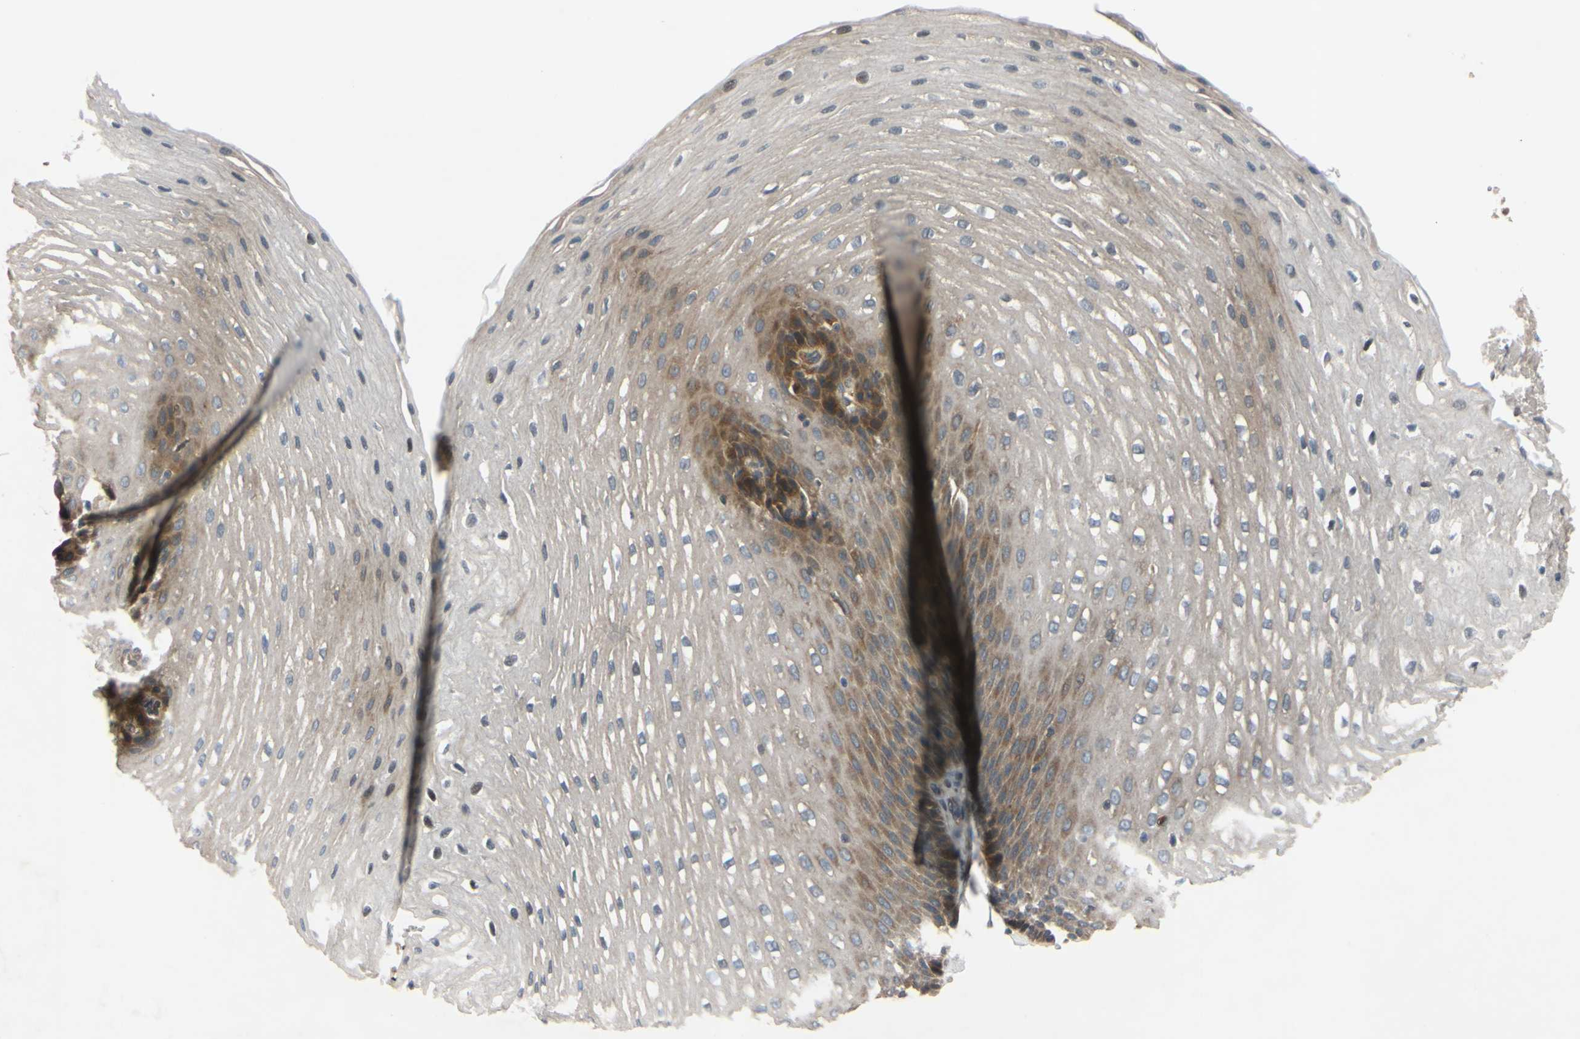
{"staining": {"intensity": "moderate", "quantity": "25%-75%", "location": "cytoplasmic/membranous"}, "tissue": "esophagus", "cell_type": "Squamous epithelial cells", "image_type": "normal", "snomed": [{"axis": "morphology", "description": "Normal tissue, NOS"}, {"axis": "topography", "description": "Esophagus"}], "caption": "Benign esophagus was stained to show a protein in brown. There is medium levels of moderate cytoplasmic/membranous expression in about 25%-75% of squamous epithelial cells. (DAB = brown stain, brightfield microscopy at high magnification).", "gene": "XIAP", "patient": {"sex": "male", "age": 48}}